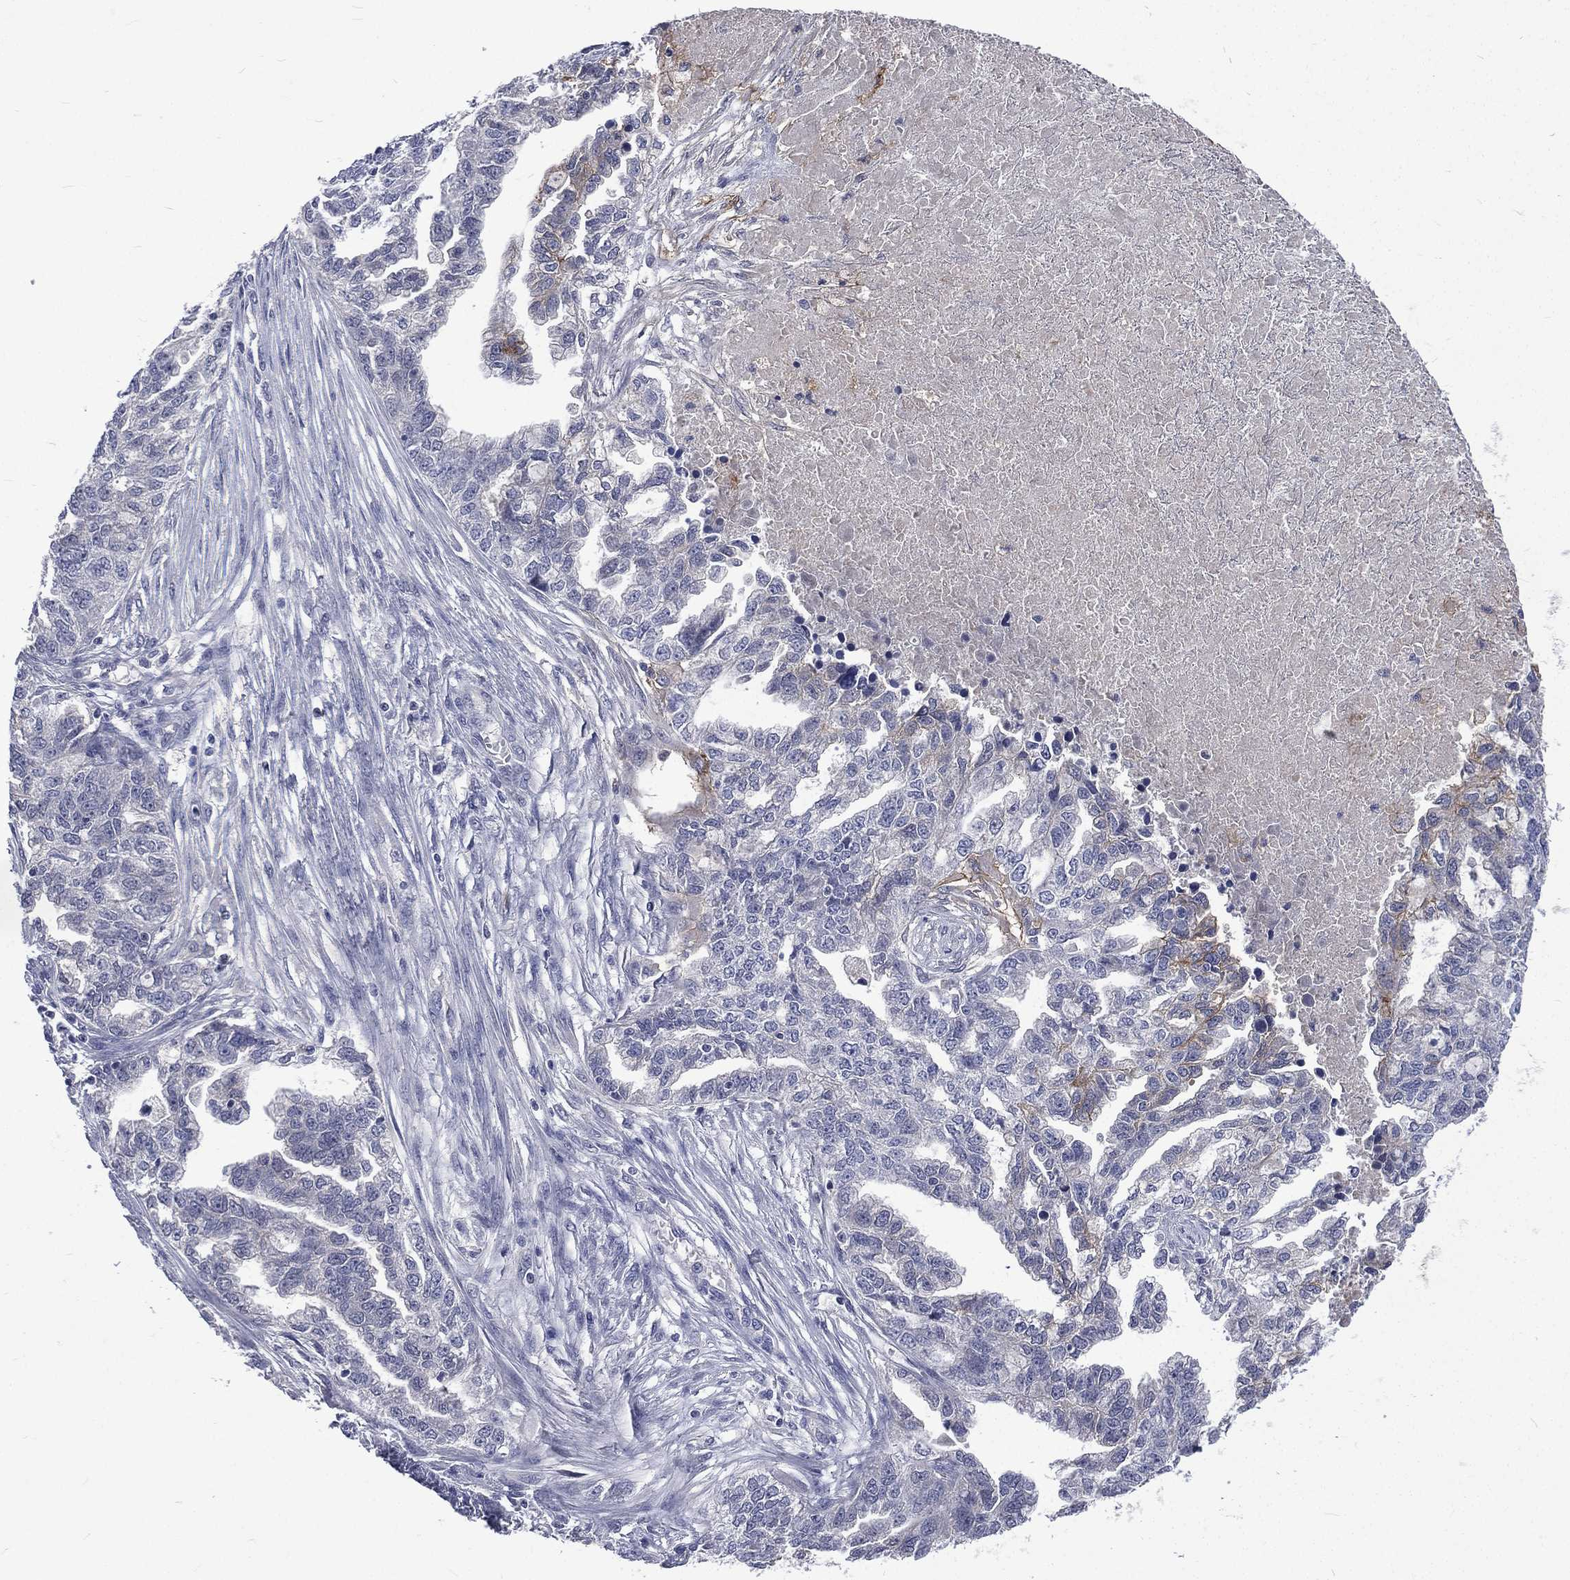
{"staining": {"intensity": "moderate", "quantity": "<25%", "location": "cytoplasmic/membranous"}, "tissue": "ovarian cancer", "cell_type": "Tumor cells", "image_type": "cancer", "snomed": [{"axis": "morphology", "description": "Cystadenocarcinoma, serous, NOS"}, {"axis": "topography", "description": "Ovary"}], "caption": "Ovarian cancer (serous cystadenocarcinoma) stained with immunohistochemistry (IHC) displays moderate cytoplasmic/membranous positivity in approximately <25% of tumor cells. The protein of interest is shown in brown color, while the nuclei are stained blue.", "gene": "CA12", "patient": {"sex": "female", "age": 51}}